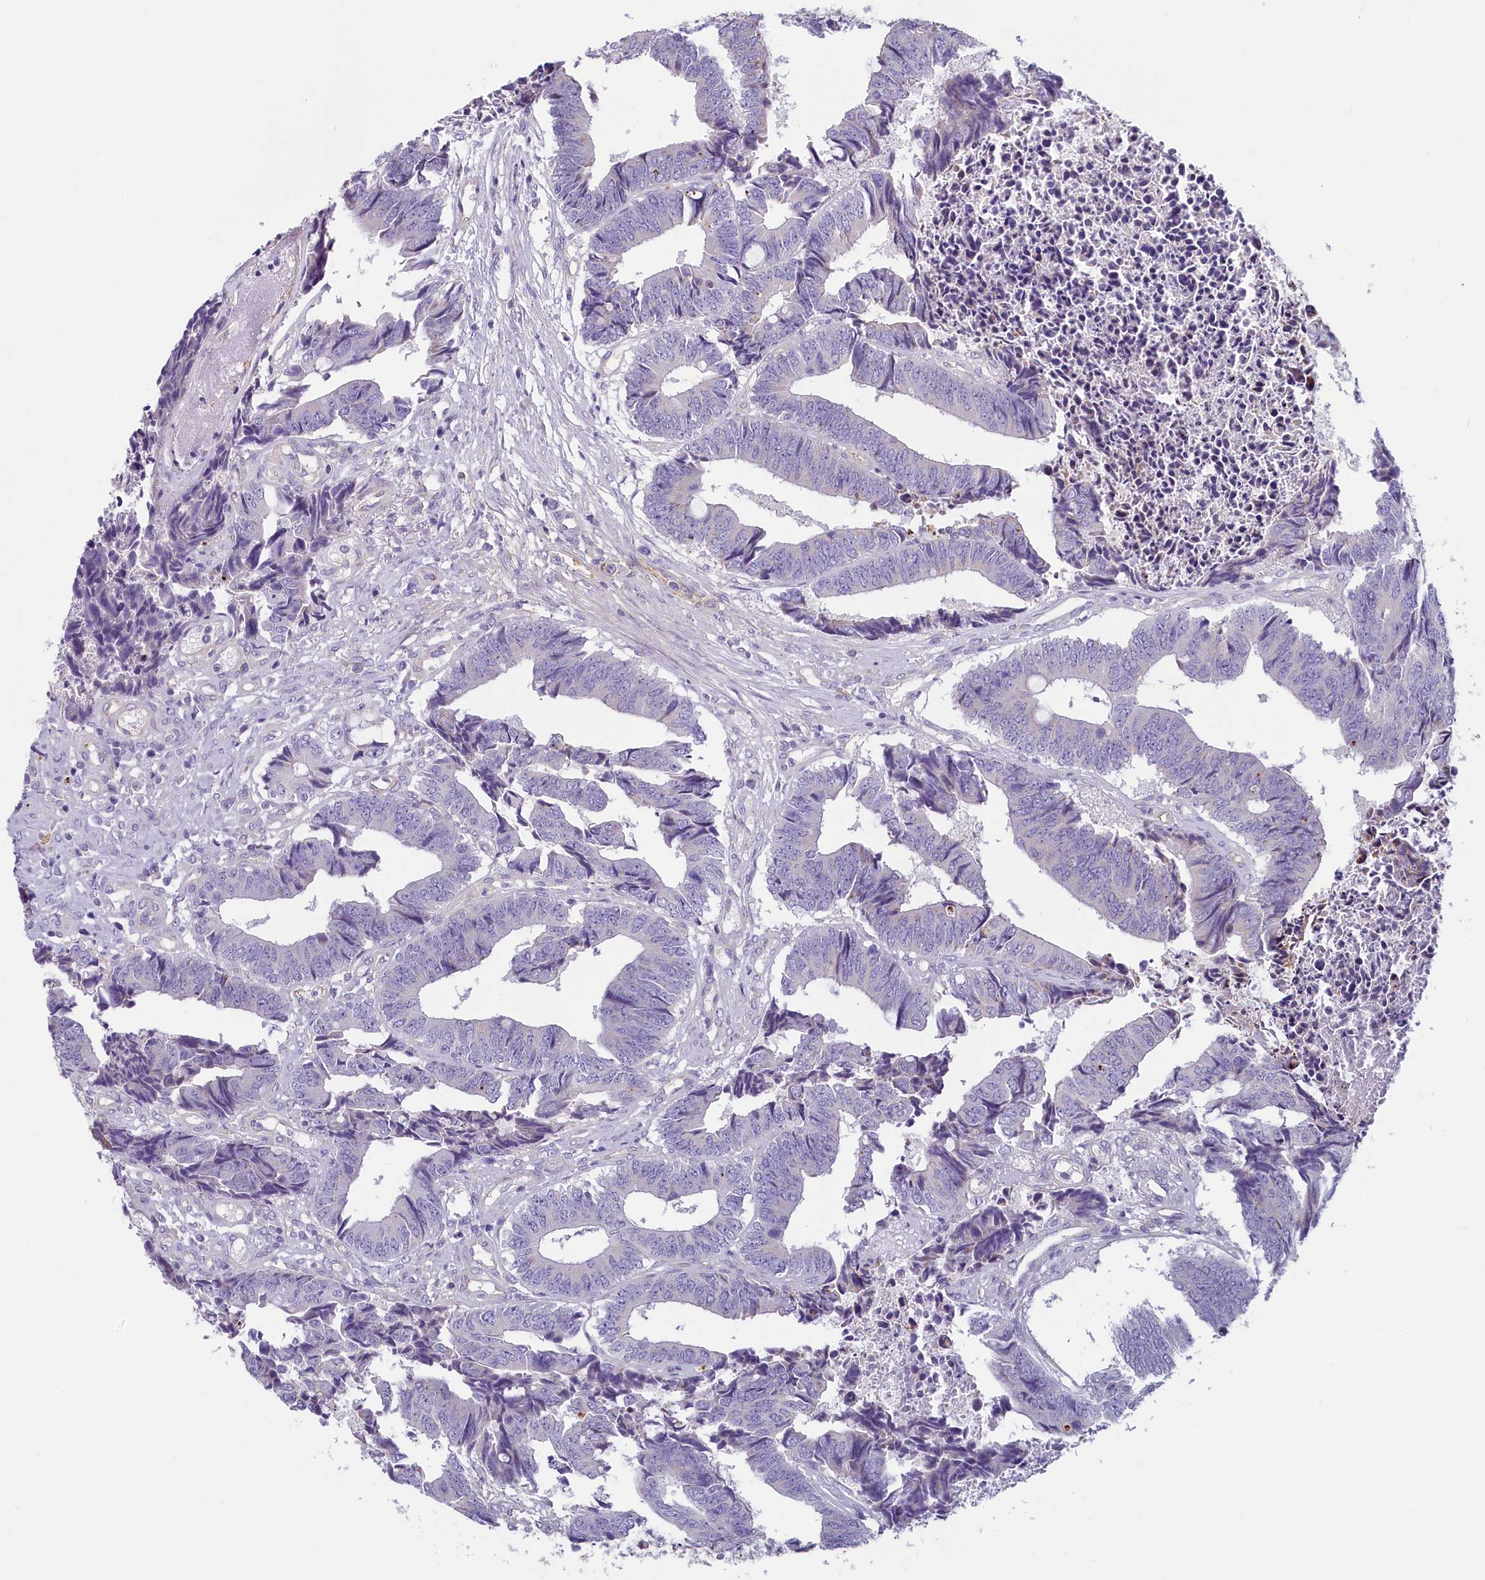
{"staining": {"intensity": "negative", "quantity": "none", "location": "none"}, "tissue": "colorectal cancer", "cell_type": "Tumor cells", "image_type": "cancer", "snomed": [{"axis": "morphology", "description": "Adenocarcinoma, NOS"}, {"axis": "topography", "description": "Rectum"}], "caption": "This is an immunohistochemistry image of human colorectal adenocarcinoma. There is no expression in tumor cells.", "gene": "LMOD3", "patient": {"sex": "male", "age": 84}}